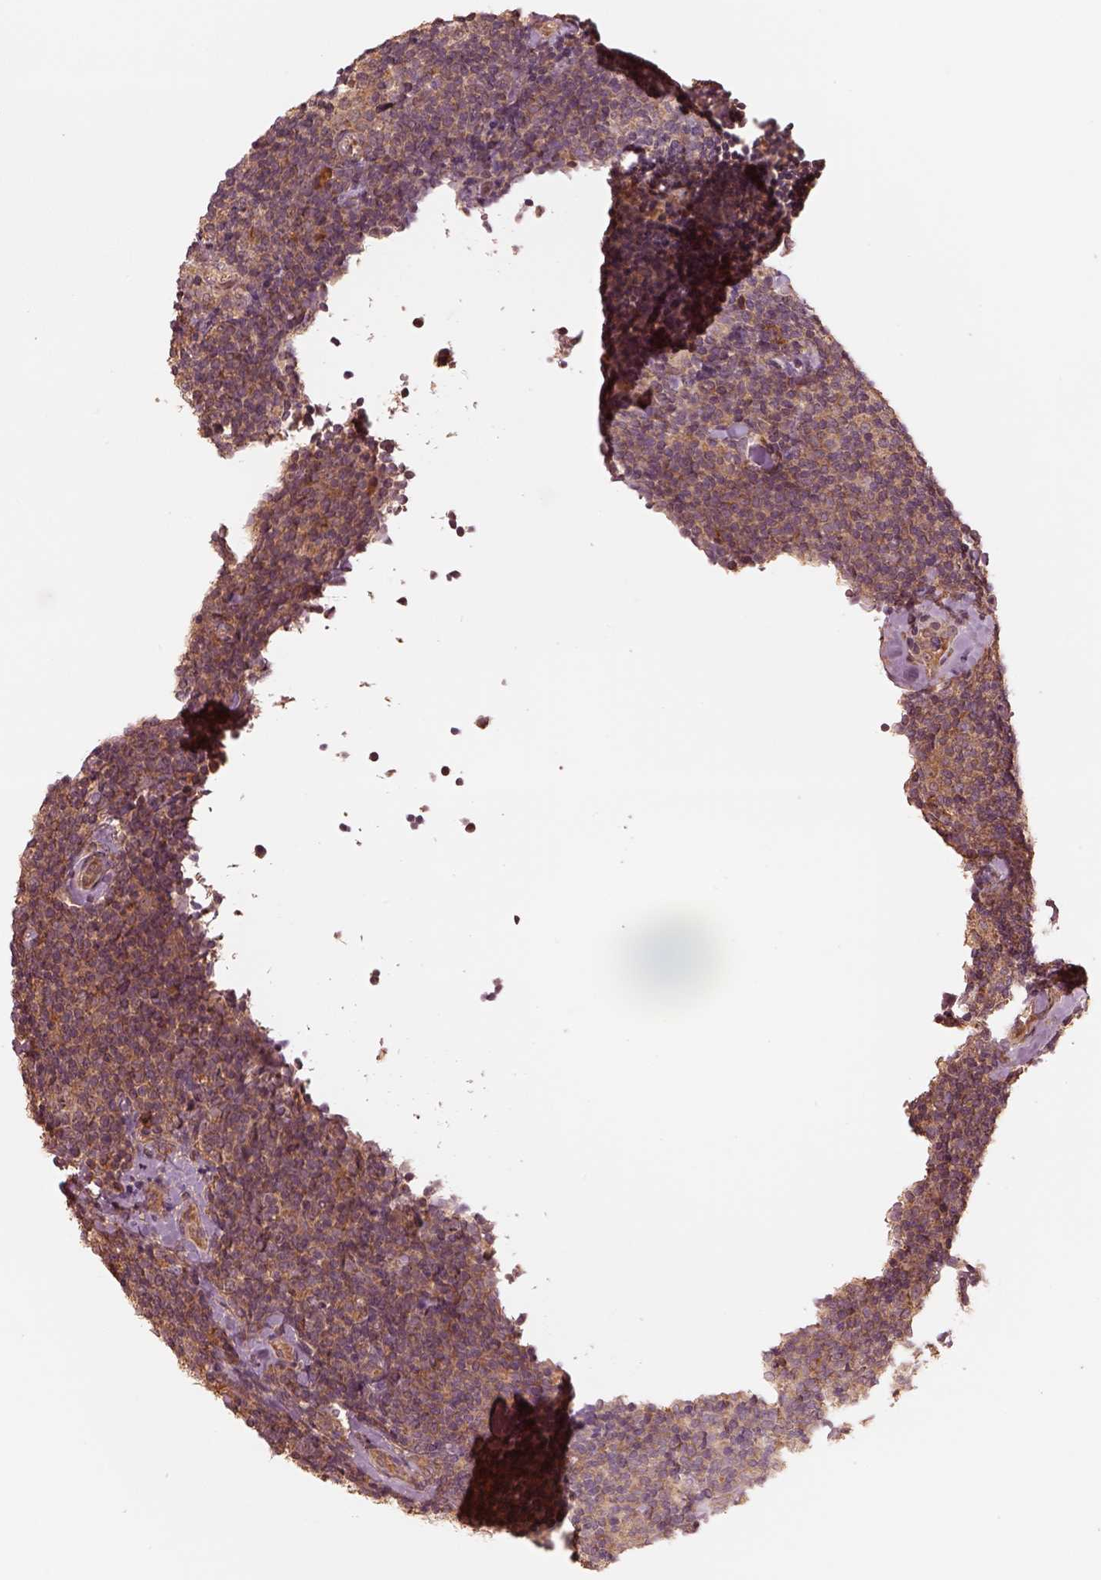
{"staining": {"intensity": "moderate", "quantity": ">75%", "location": "cytoplasmic/membranous"}, "tissue": "lymphoma", "cell_type": "Tumor cells", "image_type": "cancer", "snomed": [{"axis": "morphology", "description": "Malignant lymphoma, non-Hodgkin's type, Low grade"}, {"axis": "topography", "description": "Lymph node"}], "caption": "Moderate cytoplasmic/membranous expression is seen in about >75% of tumor cells in lymphoma.", "gene": "RPS5", "patient": {"sex": "female", "age": 56}}